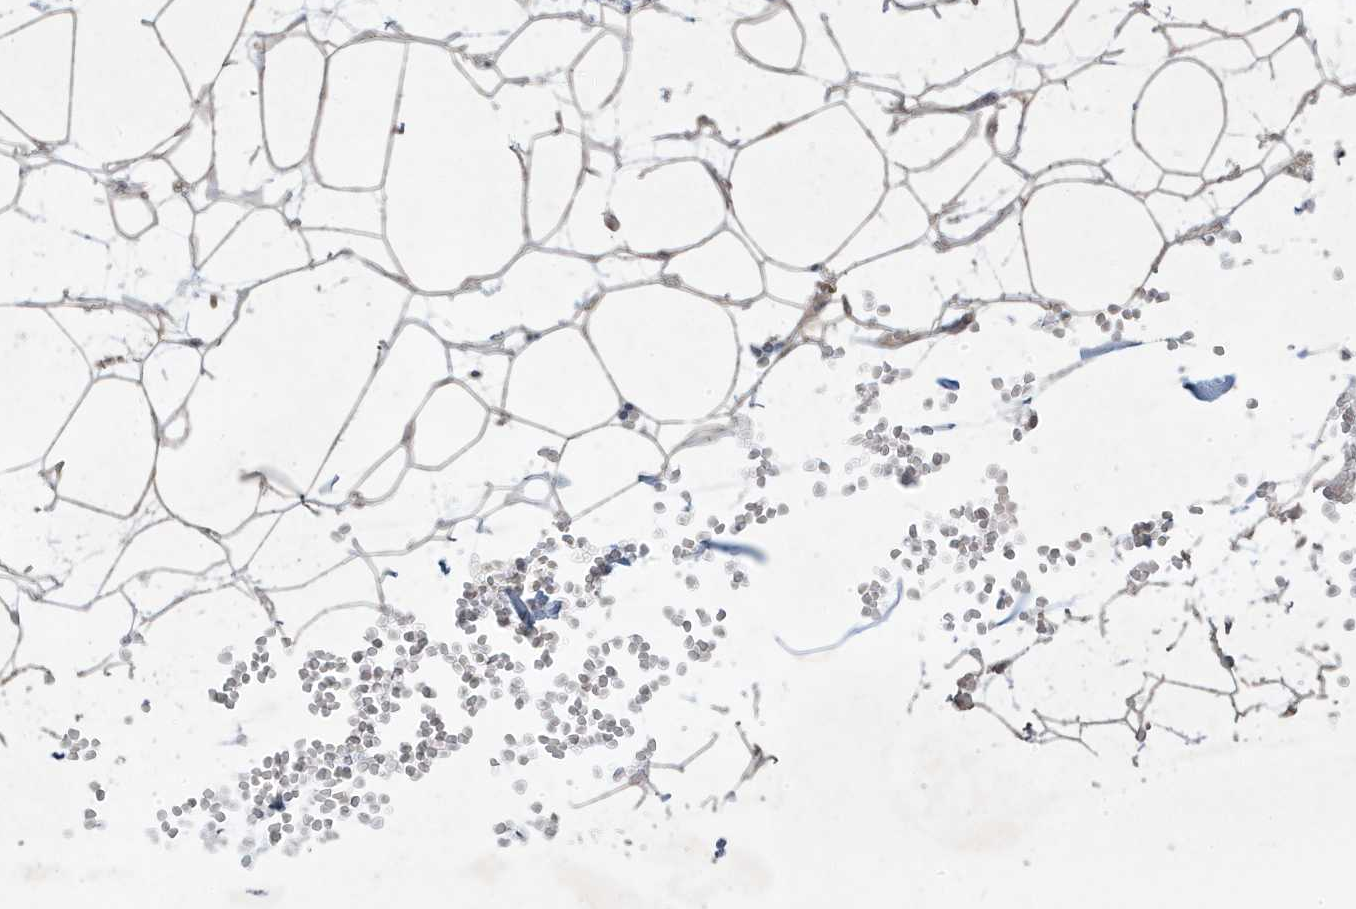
{"staining": {"intensity": "negative", "quantity": "none", "location": "none"}, "tissue": "adipose tissue", "cell_type": "Adipocytes", "image_type": "normal", "snomed": [{"axis": "morphology", "description": "Normal tissue, NOS"}, {"axis": "topography", "description": "Breast"}], "caption": "A photomicrograph of human adipose tissue is negative for staining in adipocytes. Brightfield microscopy of immunohistochemistry (IHC) stained with DAB (3,3'-diaminobenzidine) (brown) and hematoxylin (blue), captured at high magnification.", "gene": "RGL4", "patient": {"sex": "female", "age": 23}}